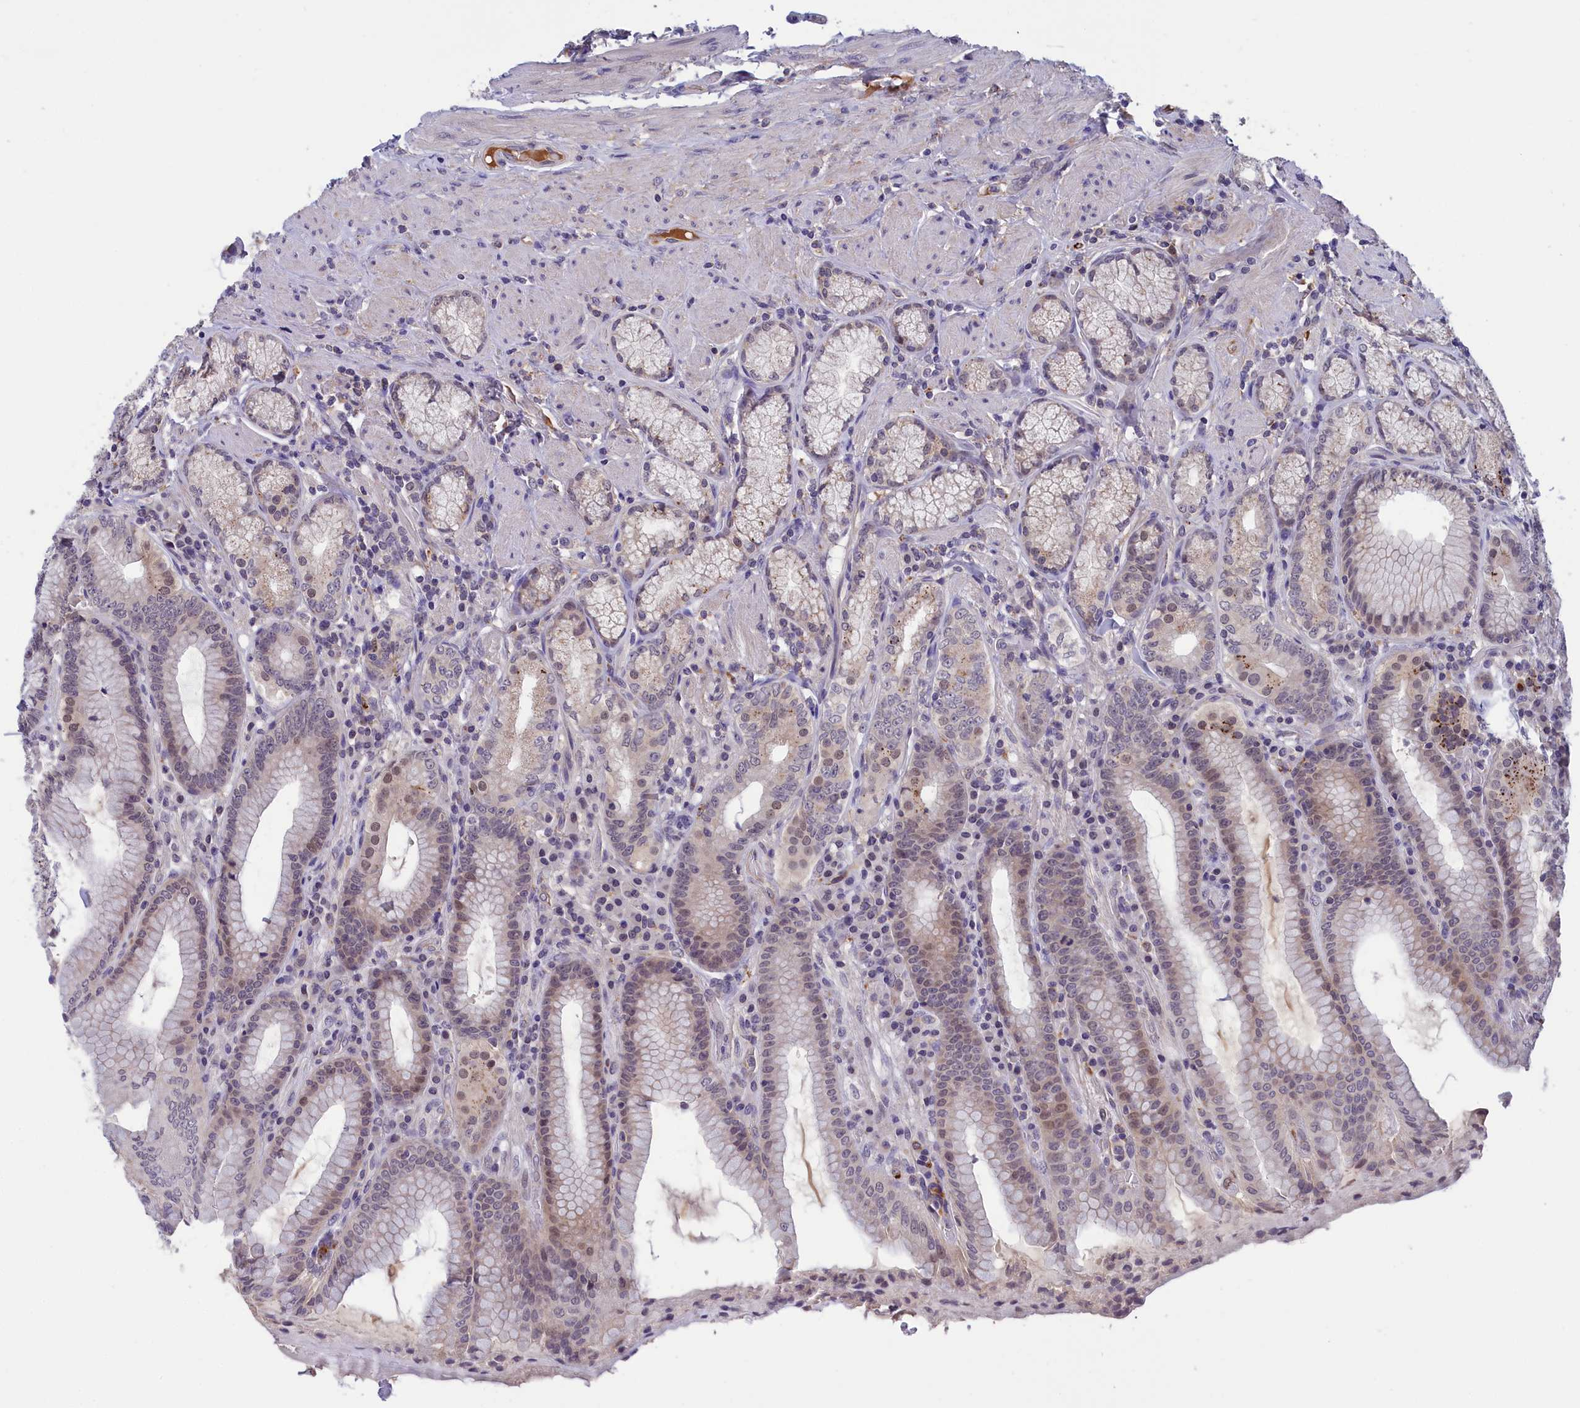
{"staining": {"intensity": "weak", "quantity": "<25%", "location": "cytoplasmic/membranous,nuclear"}, "tissue": "stomach", "cell_type": "Glandular cells", "image_type": "normal", "snomed": [{"axis": "morphology", "description": "Normal tissue, NOS"}, {"axis": "topography", "description": "Stomach, upper"}, {"axis": "topography", "description": "Stomach, lower"}], "caption": "A photomicrograph of stomach stained for a protein displays no brown staining in glandular cells. (DAB IHC, high magnification).", "gene": "STYX", "patient": {"sex": "female", "age": 76}}